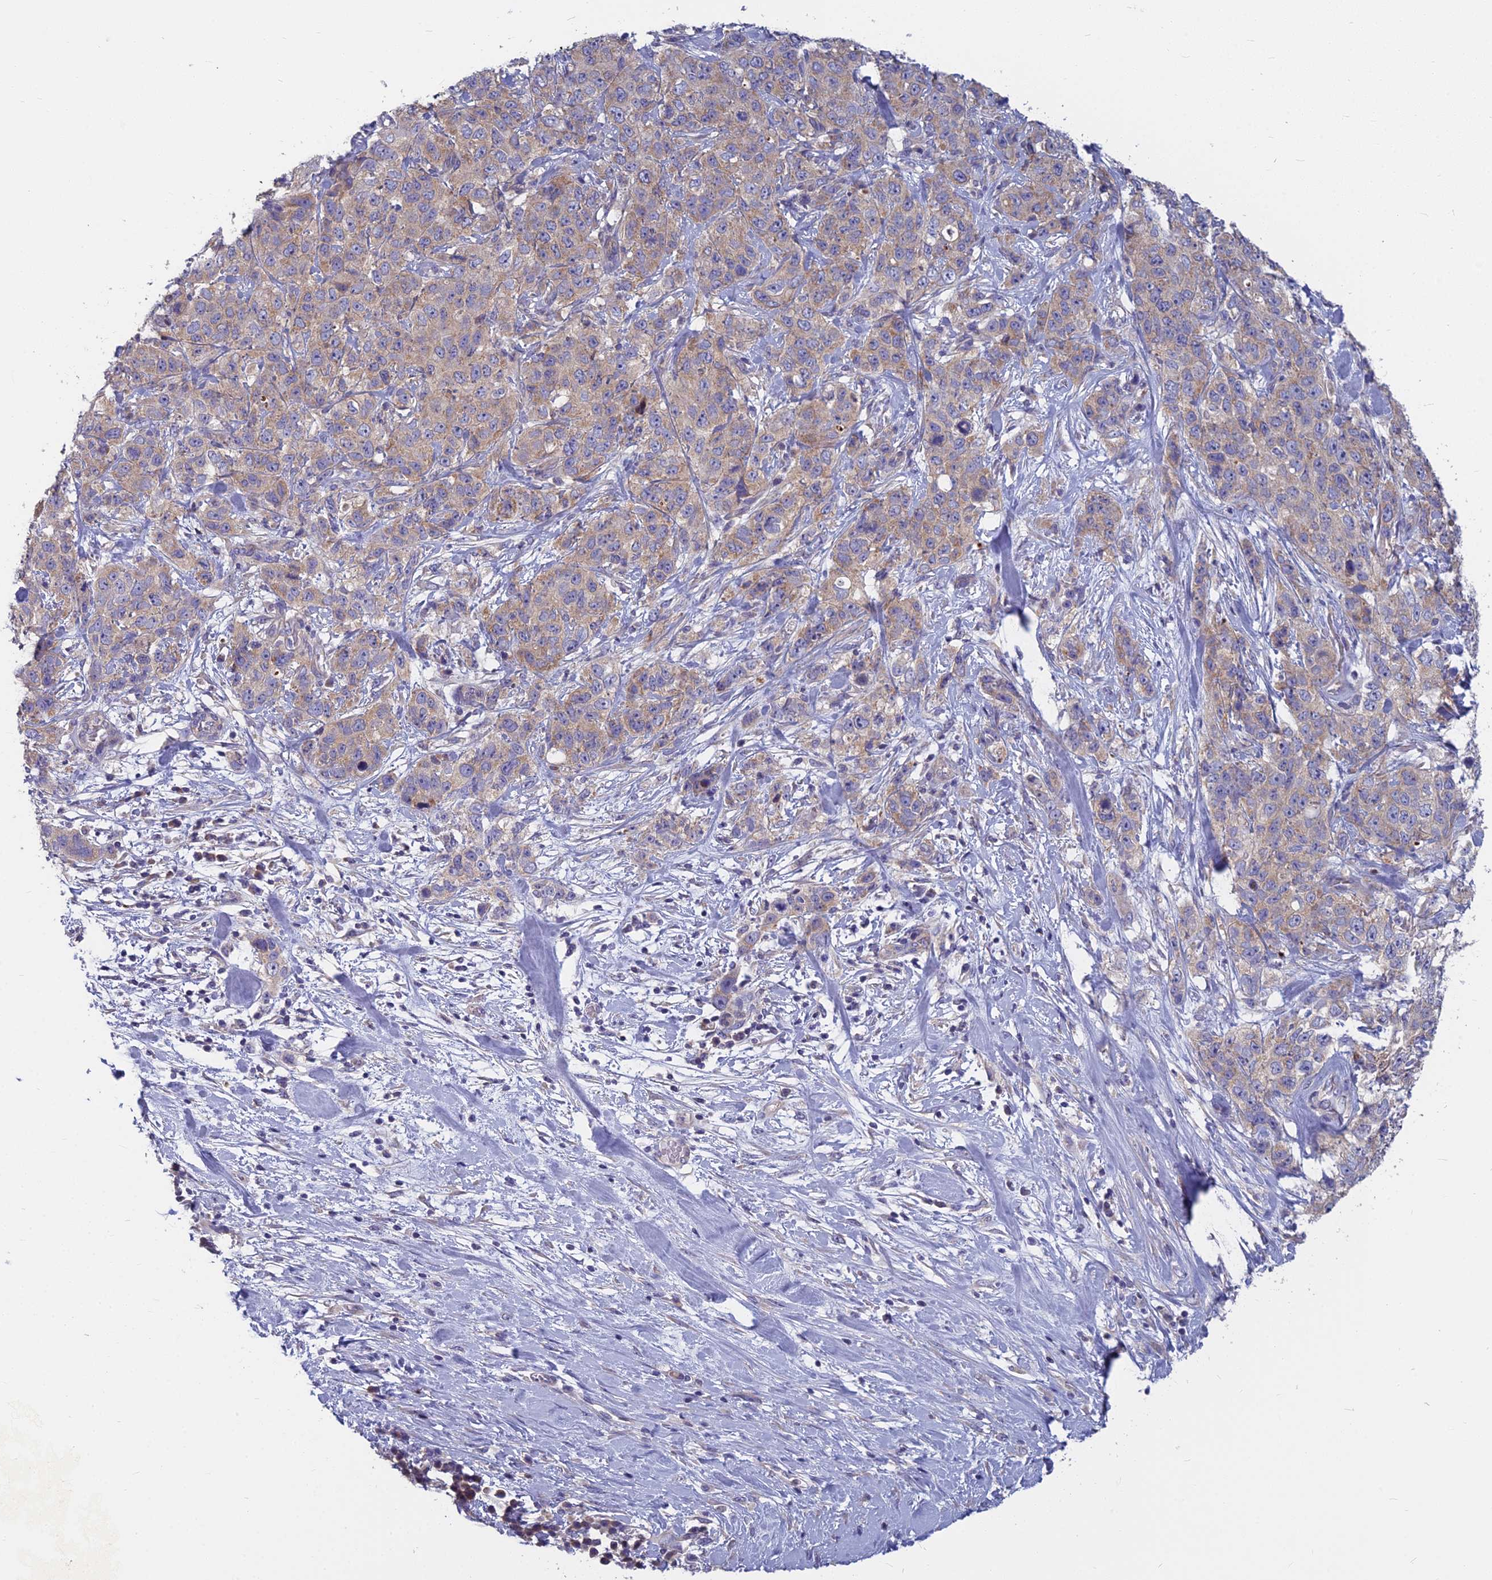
{"staining": {"intensity": "weak", "quantity": ">75%", "location": "cytoplasmic/membranous"}, "tissue": "stomach cancer", "cell_type": "Tumor cells", "image_type": "cancer", "snomed": [{"axis": "morphology", "description": "Adenocarcinoma, NOS"}, {"axis": "topography", "description": "Stomach"}], "caption": "Human stomach cancer (adenocarcinoma) stained with a brown dye demonstrates weak cytoplasmic/membranous positive staining in approximately >75% of tumor cells.", "gene": "COX20", "patient": {"sex": "male", "age": 48}}